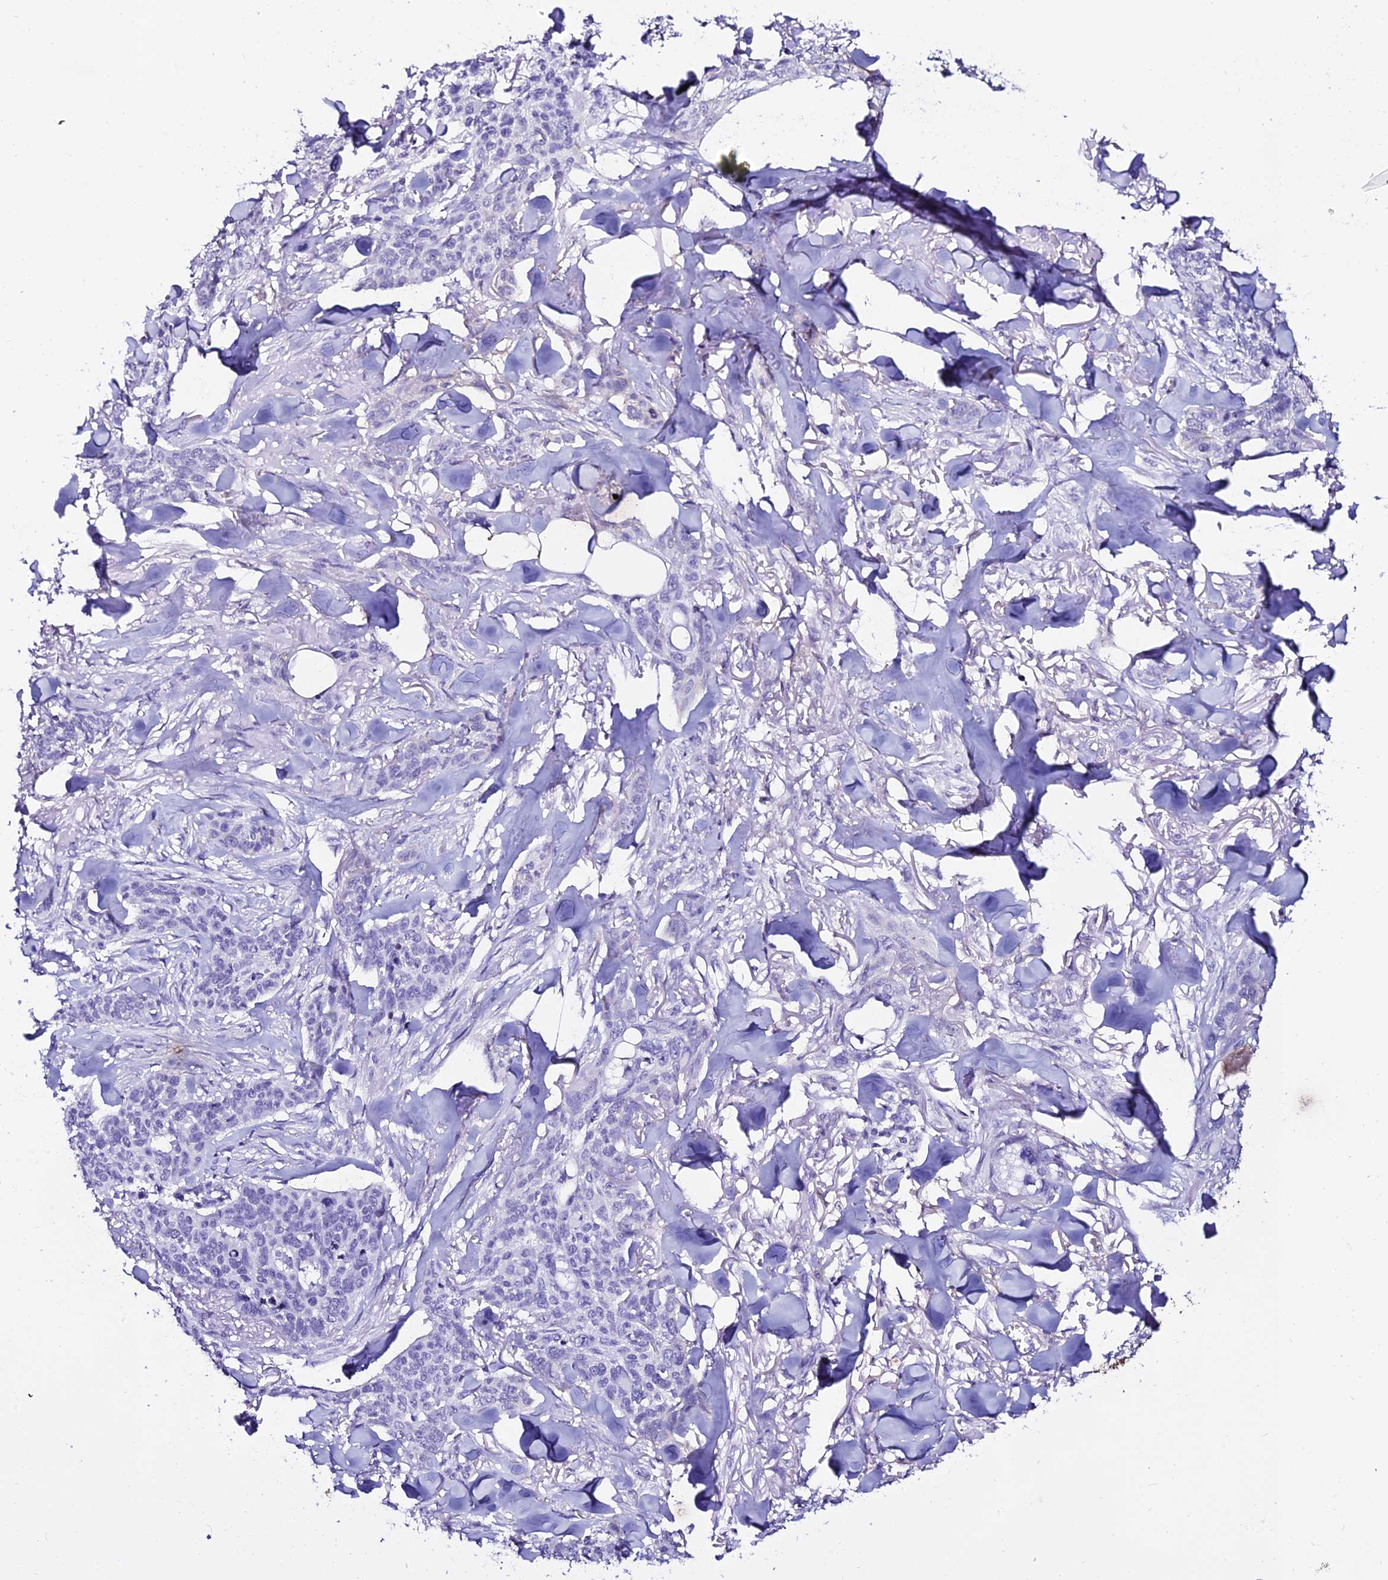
{"staining": {"intensity": "negative", "quantity": "none", "location": "none"}, "tissue": "skin cancer", "cell_type": "Tumor cells", "image_type": "cancer", "snomed": [{"axis": "morphology", "description": "Basal cell carcinoma"}, {"axis": "topography", "description": "Skin"}], "caption": "Tumor cells show no significant positivity in basal cell carcinoma (skin).", "gene": "DEFB132", "patient": {"sex": "male", "age": 86}}